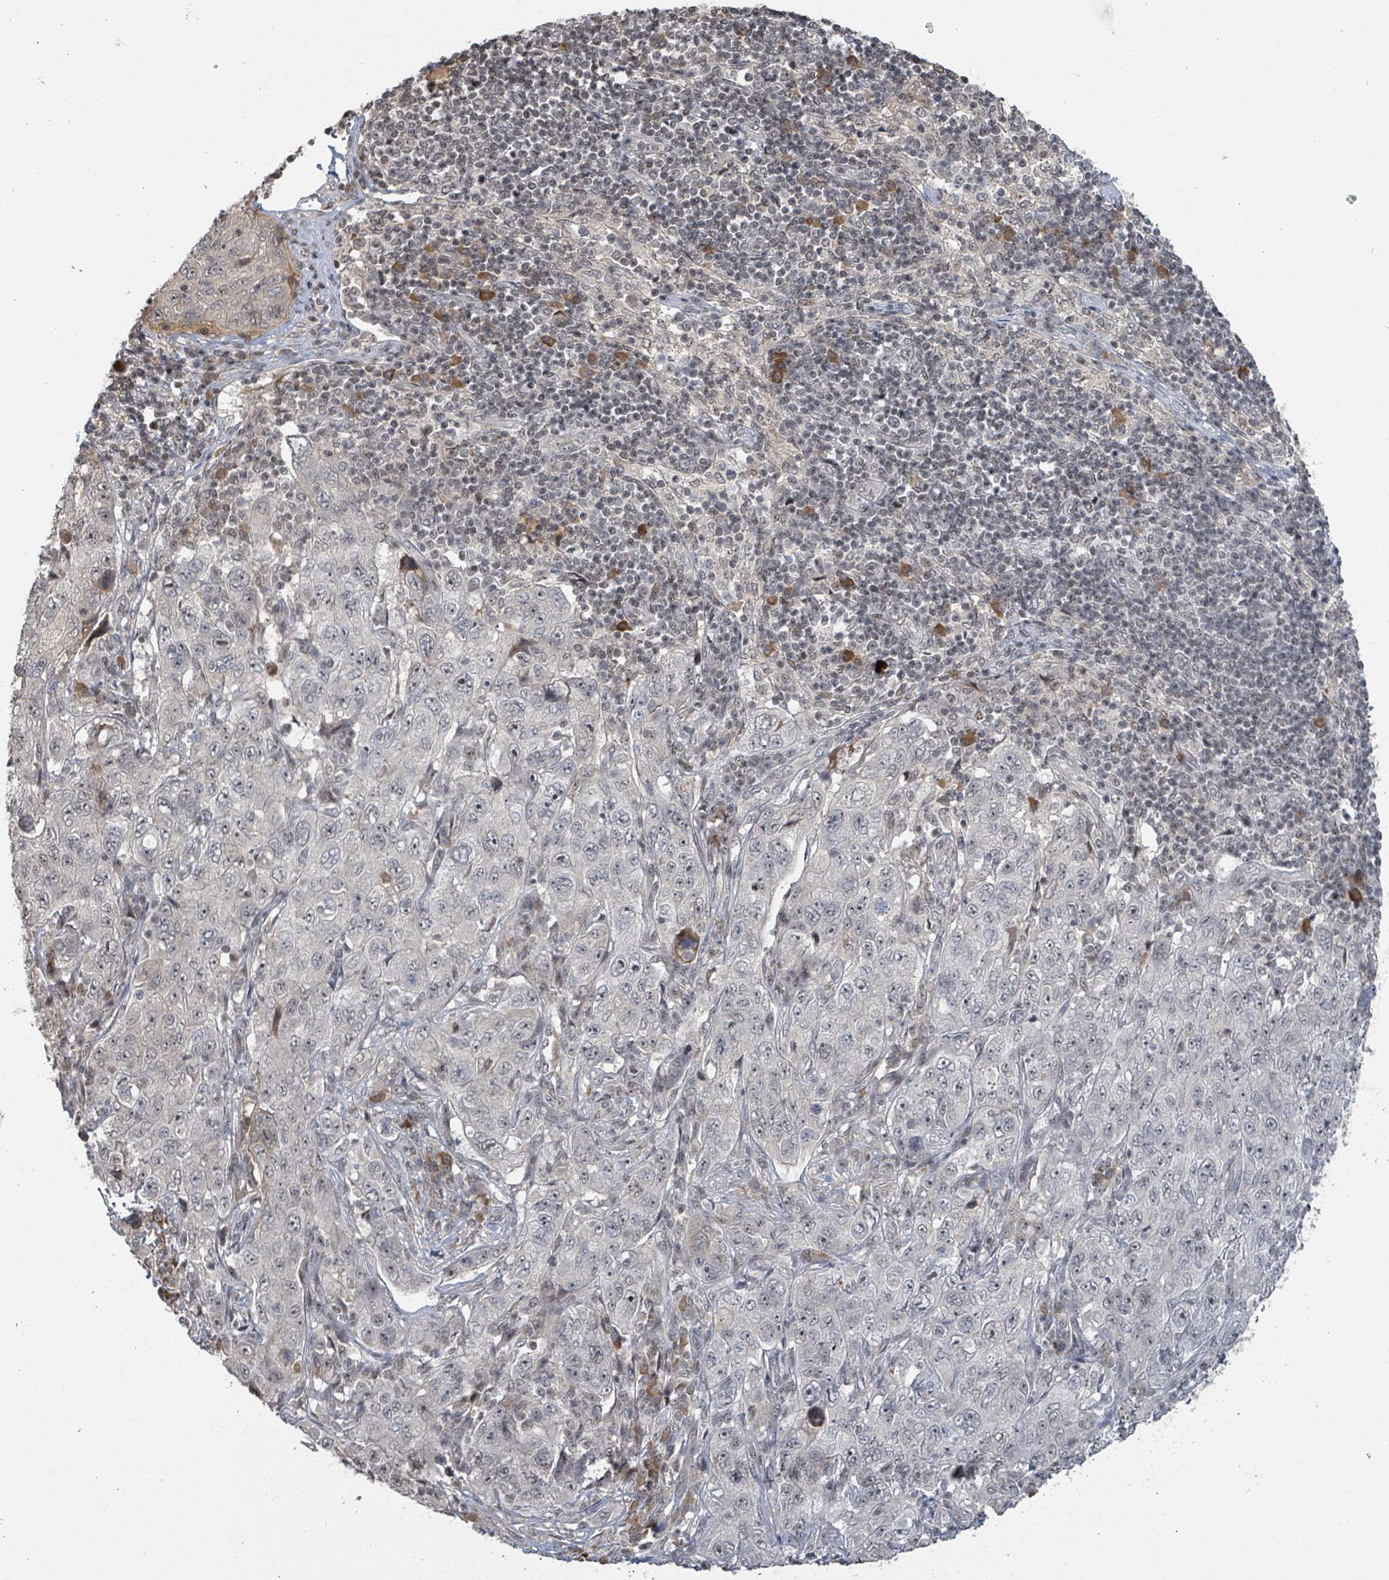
{"staining": {"intensity": "weak", "quantity": "25%-75%", "location": "nuclear"}, "tissue": "pancreatic cancer", "cell_type": "Tumor cells", "image_type": "cancer", "snomed": [{"axis": "morphology", "description": "Adenocarcinoma, NOS"}, {"axis": "topography", "description": "Pancreas"}], "caption": "A photomicrograph of pancreatic adenocarcinoma stained for a protein reveals weak nuclear brown staining in tumor cells.", "gene": "ZBTB14", "patient": {"sex": "male", "age": 68}}